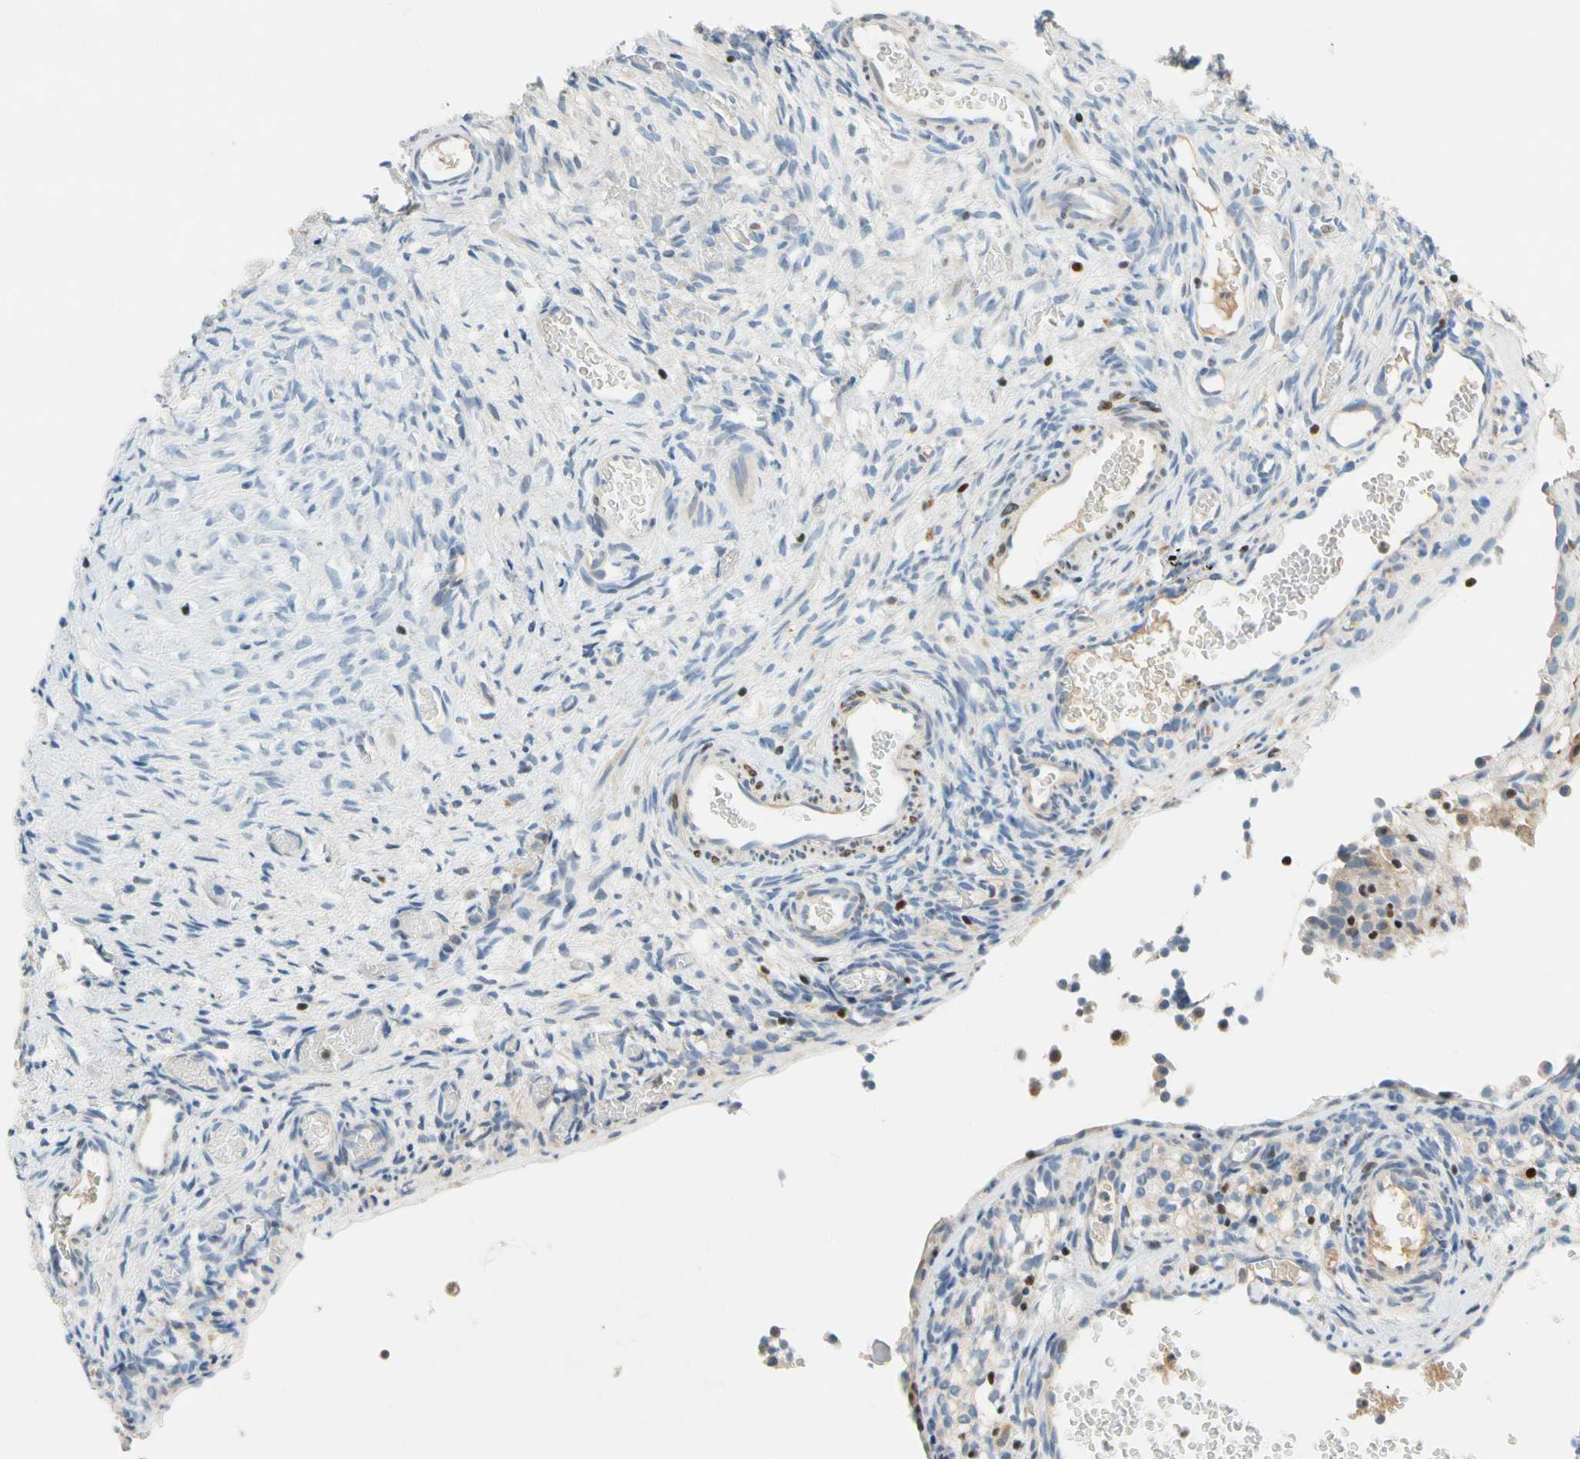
{"staining": {"intensity": "negative", "quantity": "none", "location": "none"}, "tissue": "ovary", "cell_type": "Ovarian stroma cells", "image_type": "normal", "snomed": [{"axis": "morphology", "description": "Normal tissue, NOS"}, {"axis": "topography", "description": "Ovary"}], "caption": "Micrograph shows no significant protein expression in ovarian stroma cells of normal ovary.", "gene": "SP140", "patient": {"sex": "female", "age": 35}}